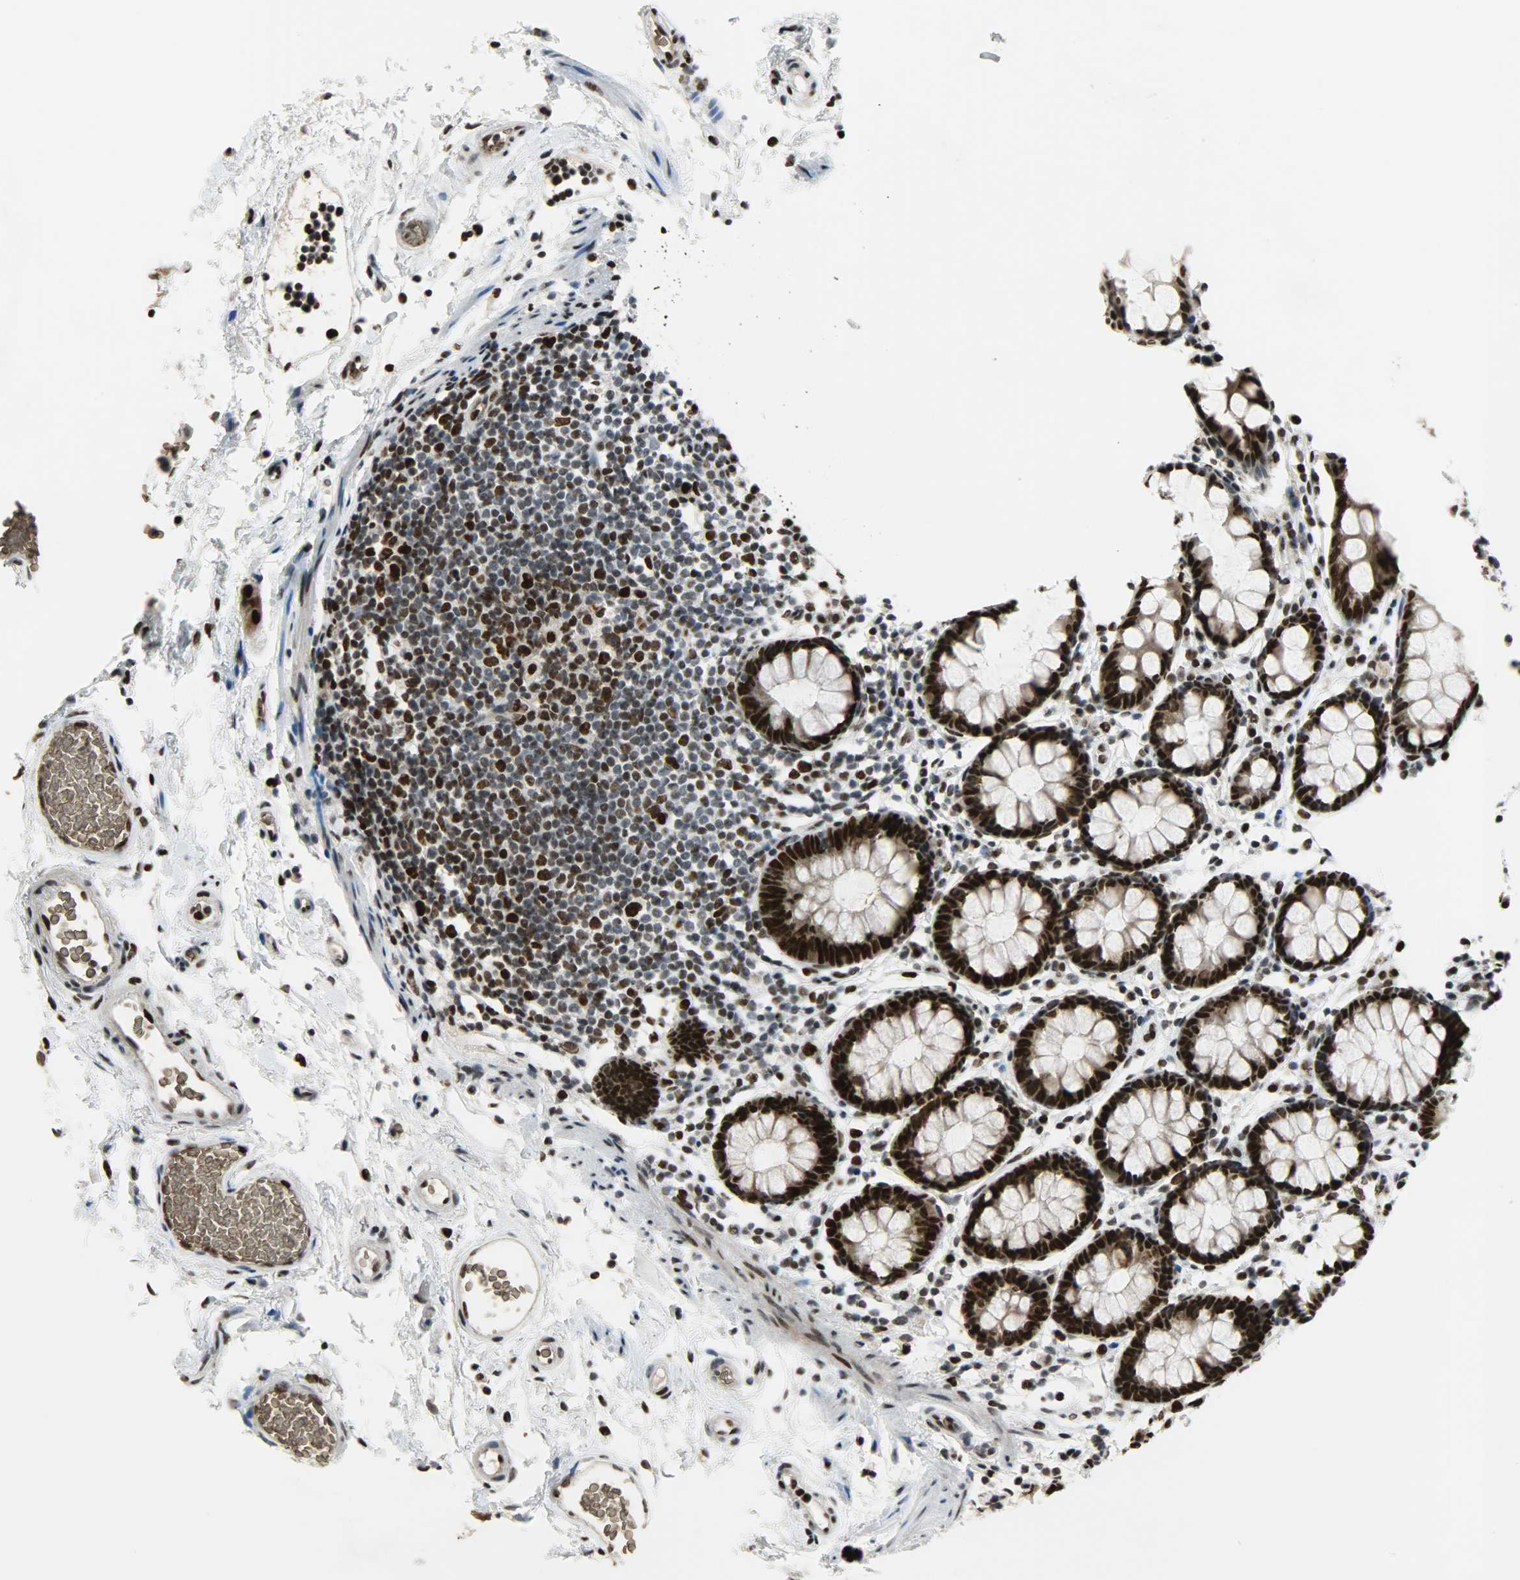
{"staining": {"intensity": "strong", "quantity": ">75%", "location": "cytoplasmic/membranous,nuclear"}, "tissue": "rectum", "cell_type": "Glandular cells", "image_type": "normal", "snomed": [{"axis": "morphology", "description": "Normal tissue, NOS"}, {"axis": "topography", "description": "Rectum"}], "caption": "Immunohistochemistry micrograph of unremarkable rectum: human rectum stained using immunohistochemistry shows high levels of strong protein expression localized specifically in the cytoplasmic/membranous,nuclear of glandular cells, appearing as a cytoplasmic/membranous,nuclear brown color.", "gene": "SNAI1", "patient": {"sex": "male", "age": 92}}